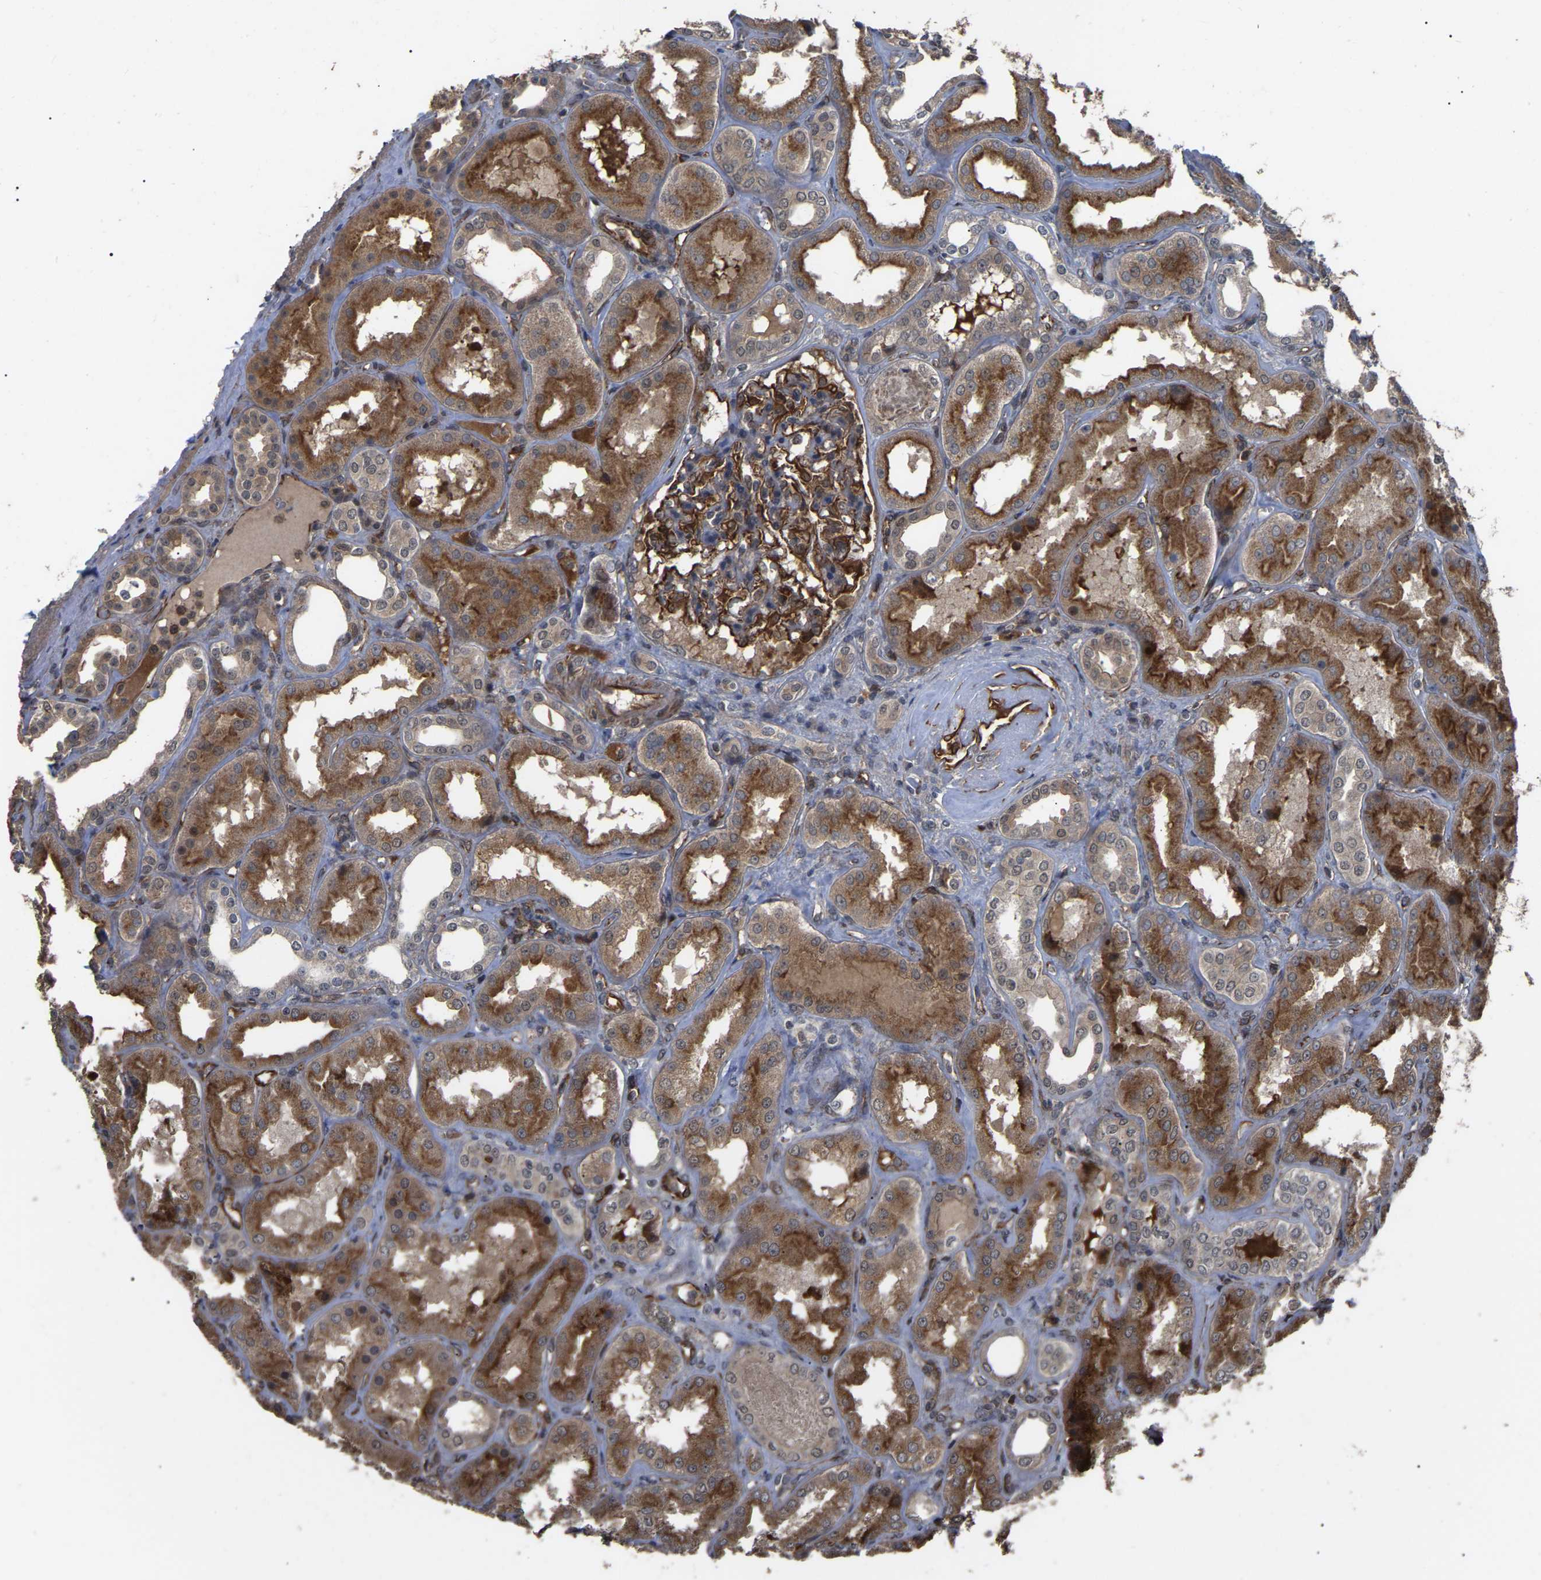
{"staining": {"intensity": "strong", "quantity": ">75%", "location": "cytoplasmic/membranous"}, "tissue": "kidney", "cell_type": "Cells in glomeruli", "image_type": "normal", "snomed": [{"axis": "morphology", "description": "Normal tissue, NOS"}, {"axis": "topography", "description": "Kidney"}], "caption": "The image shows a brown stain indicating the presence of a protein in the cytoplasmic/membranous of cells in glomeruli in kidney.", "gene": "FAM161B", "patient": {"sex": "female", "age": 56}}